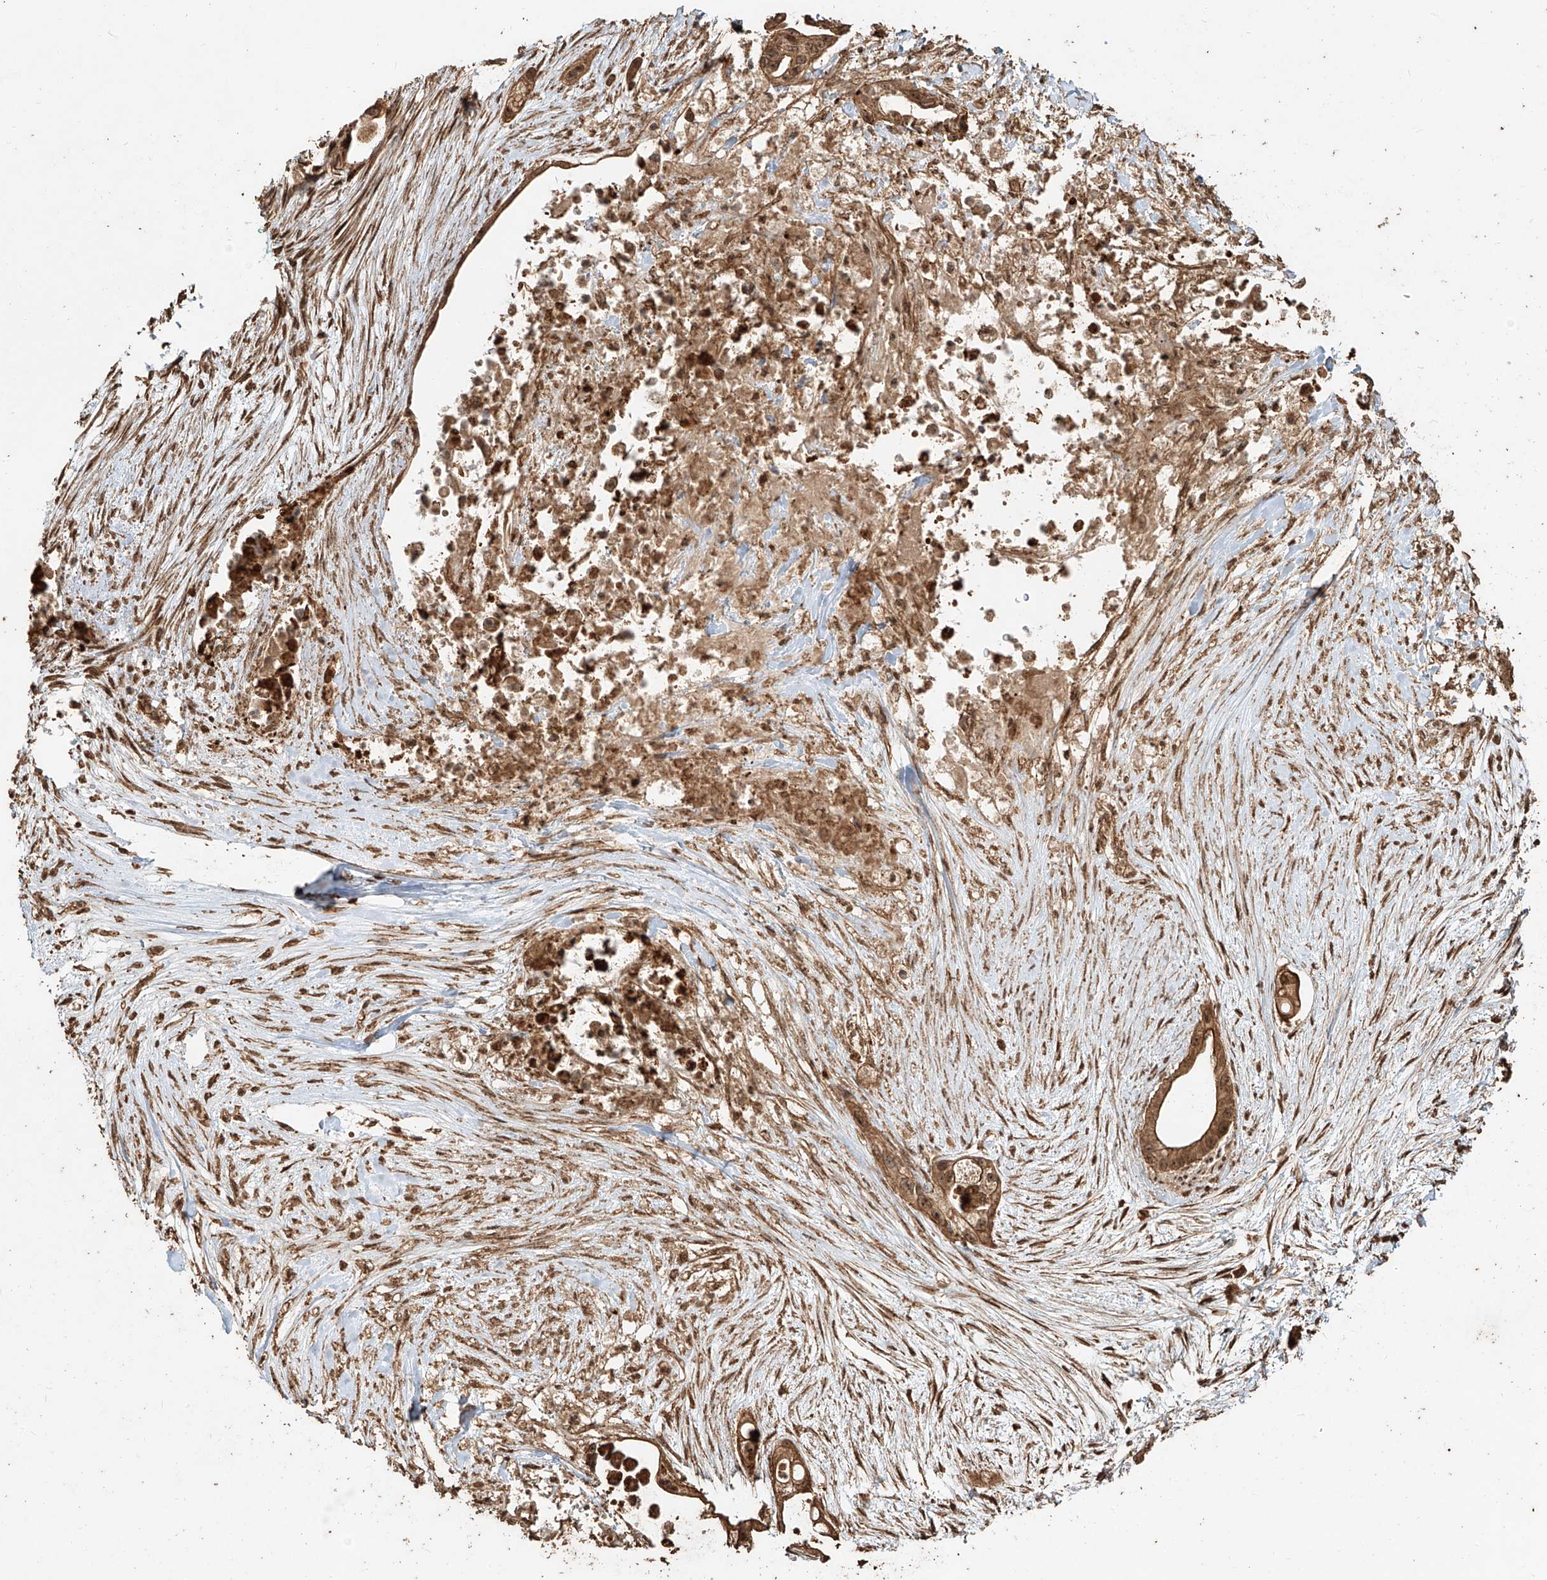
{"staining": {"intensity": "moderate", "quantity": ">75%", "location": "cytoplasmic/membranous,nuclear"}, "tissue": "pancreatic cancer", "cell_type": "Tumor cells", "image_type": "cancer", "snomed": [{"axis": "morphology", "description": "Adenocarcinoma, NOS"}, {"axis": "topography", "description": "Pancreas"}], "caption": "Pancreatic cancer stained for a protein (brown) reveals moderate cytoplasmic/membranous and nuclear positive staining in approximately >75% of tumor cells.", "gene": "ZNF660", "patient": {"sex": "male", "age": 53}}